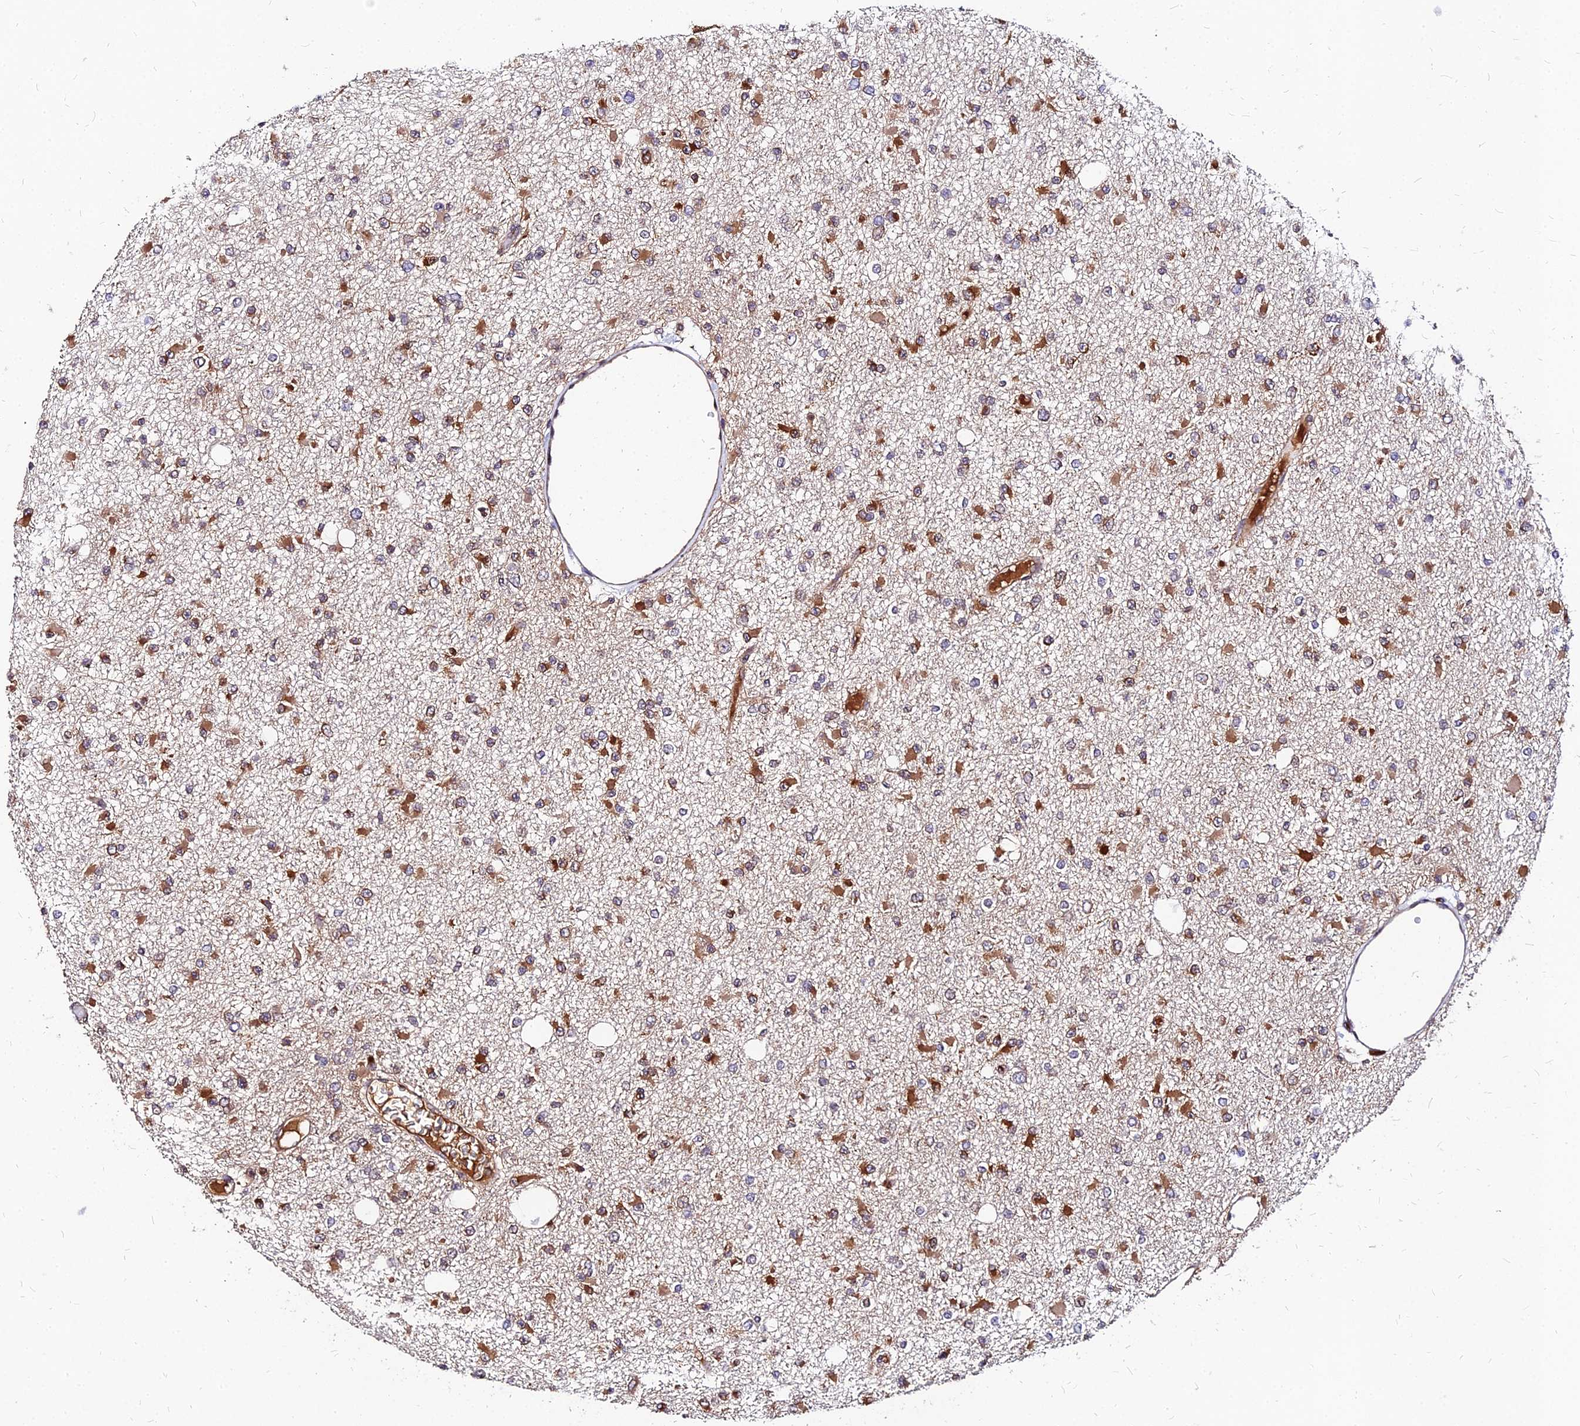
{"staining": {"intensity": "moderate", "quantity": "25%-75%", "location": "cytoplasmic/membranous"}, "tissue": "glioma", "cell_type": "Tumor cells", "image_type": "cancer", "snomed": [{"axis": "morphology", "description": "Glioma, malignant, Low grade"}, {"axis": "topography", "description": "Brain"}], "caption": "Human glioma stained for a protein (brown) exhibits moderate cytoplasmic/membranous positive expression in approximately 25%-75% of tumor cells.", "gene": "PDE4D", "patient": {"sex": "female", "age": 22}}